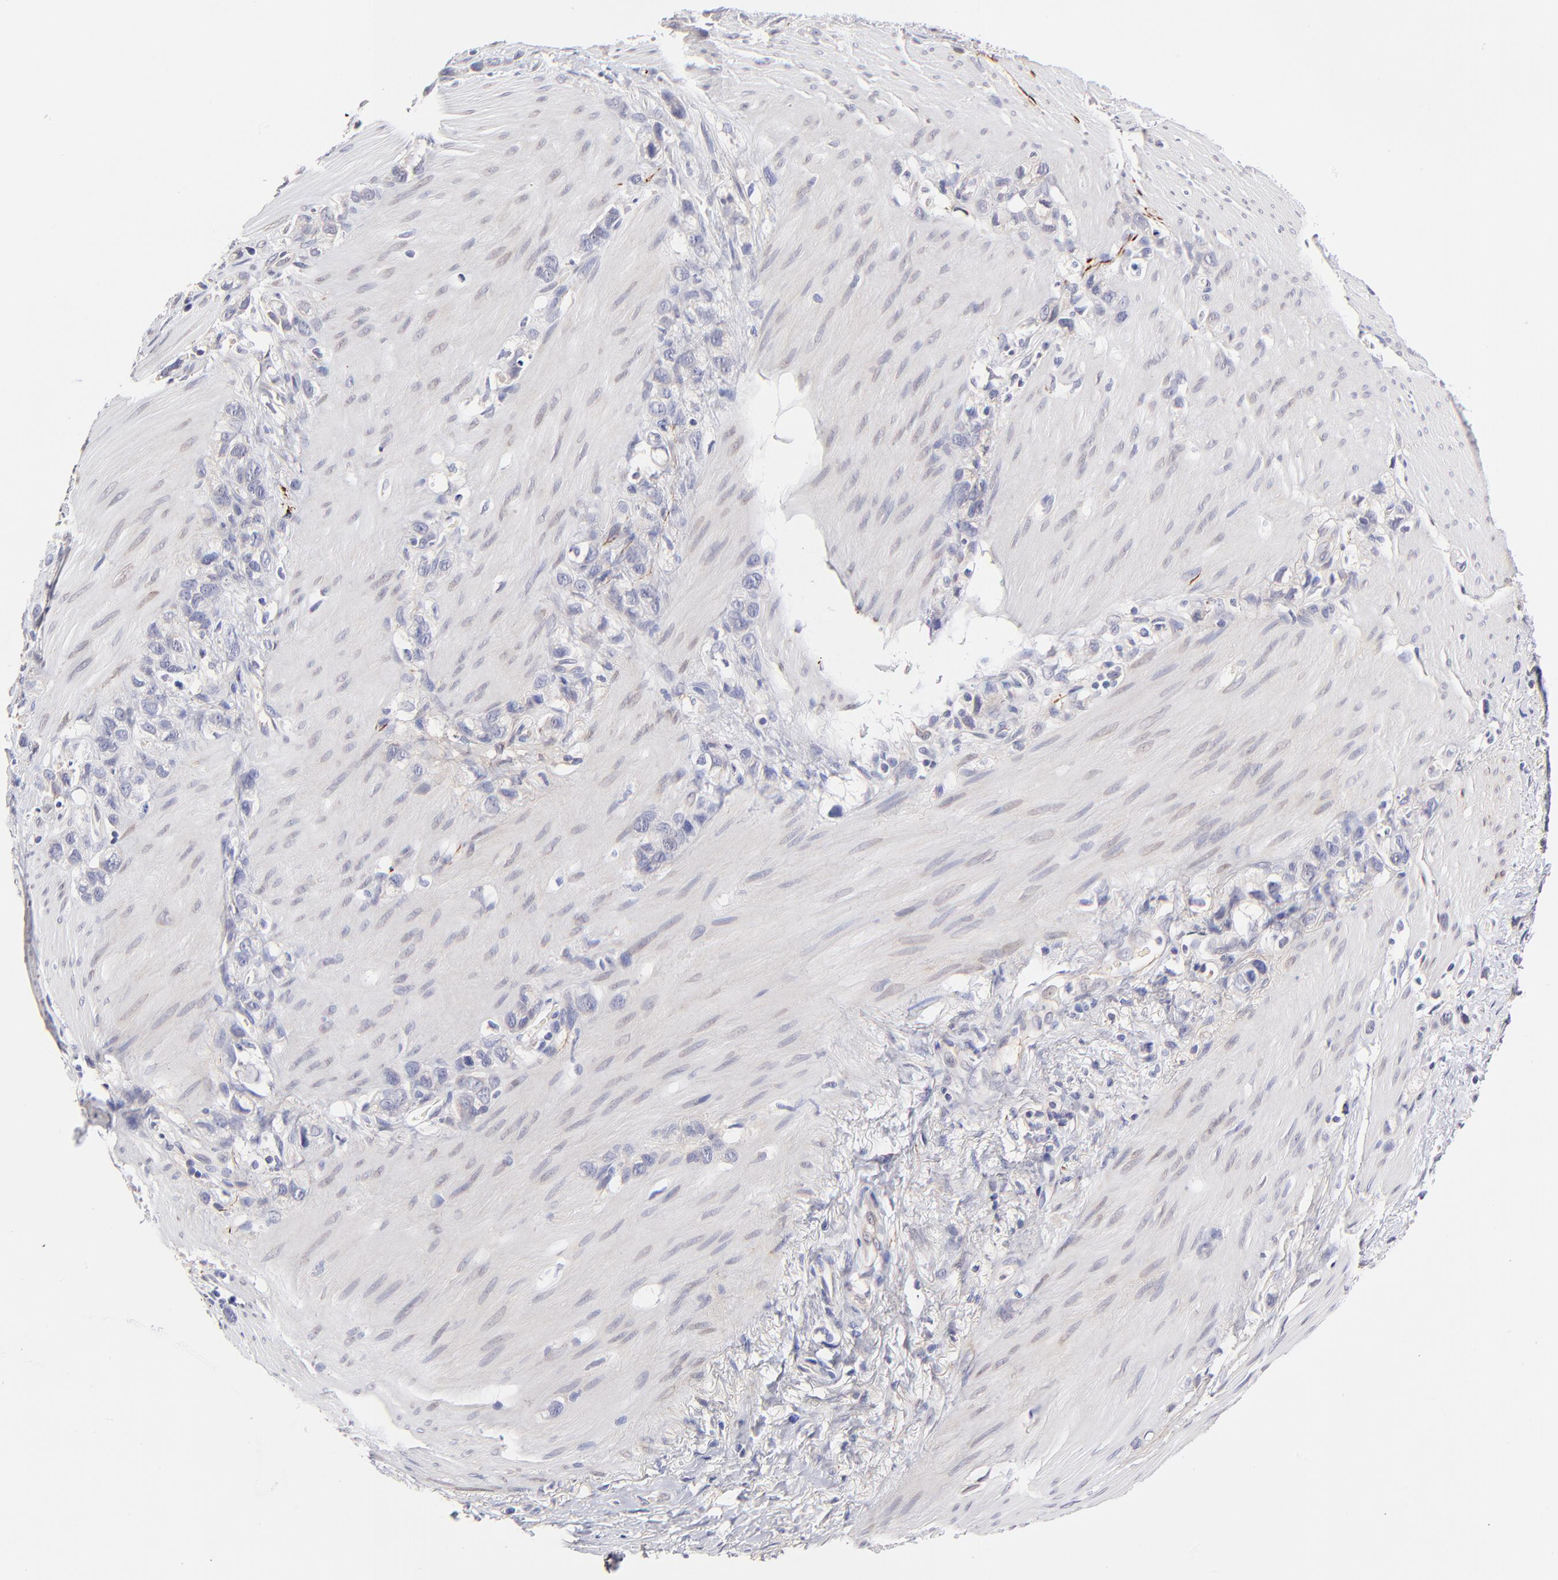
{"staining": {"intensity": "negative", "quantity": "none", "location": "none"}, "tissue": "stomach cancer", "cell_type": "Tumor cells", "image_type": "cancer", "snomed": [{"axis": "morphology", "description": "Normal tissue, NOS"}, {"axis": "morphology", "description": "Adenocarcinoma, NOS"}, {"axis": "morphology", "description": "Adenocarcinoma, High grade"}, {"axis": "topography", "description": "Stomach, upper"}, {"axis": "topography", "description": "Stomach"}], "caption": "Human adenocarcinoma (high-grade) (stomach) stained for a protein using IHC shows no expression in tumor cells.", "gene": "BTG2", "patient": {"sex": "female", "age": 65}}